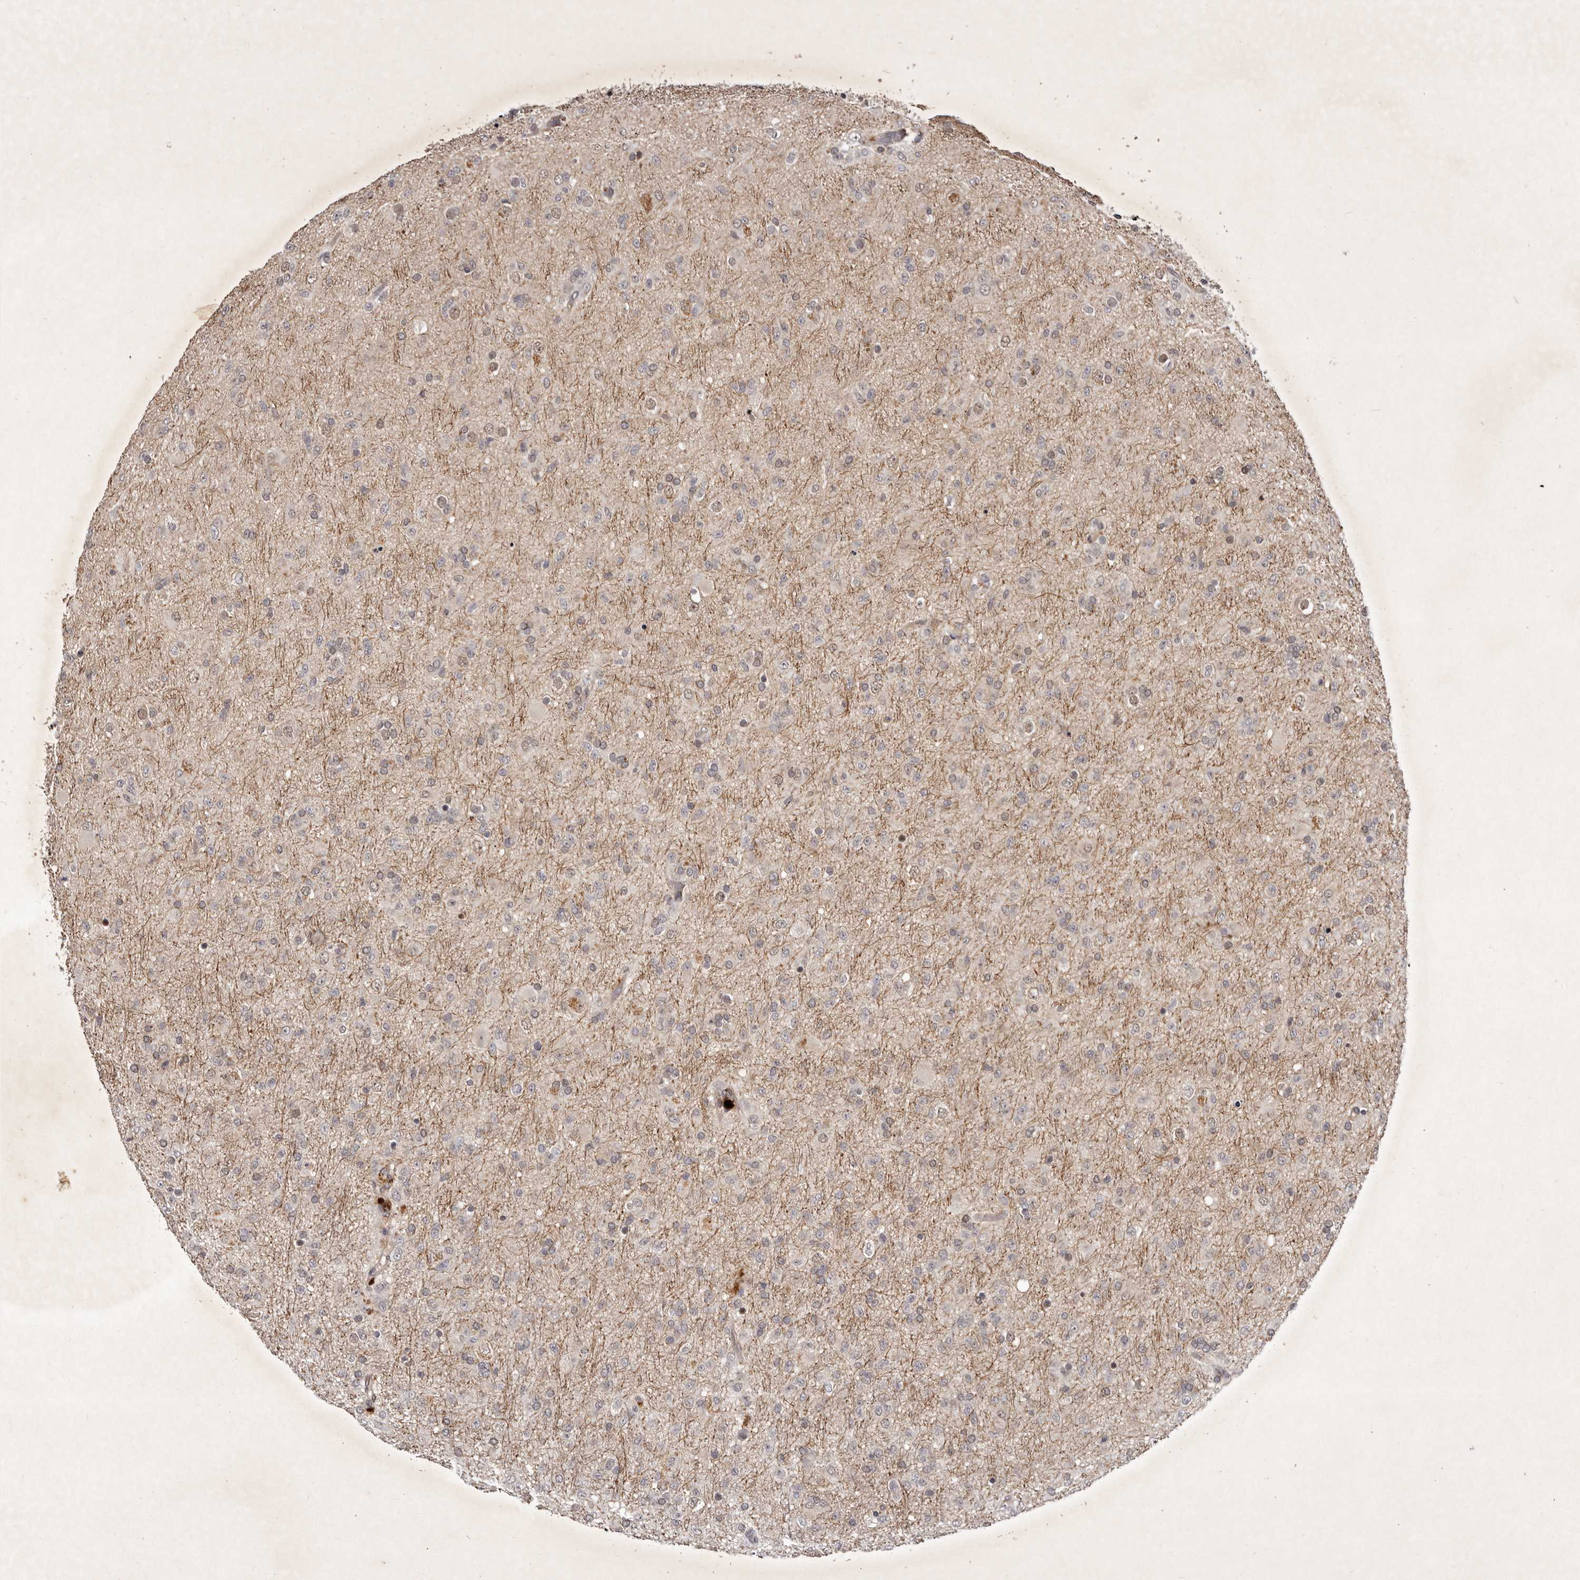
{"staining": {"intensity": "negative", "quantity": "none", "location": "none"}, "tissue": "glioma", "cell_type": "Tumor cells", "image_type": "cancer", "snomed": [{"axis": "morphology", "description": "Glioma, malignant, Low grade"}, {"axis": "topography", "description": "Brain"}], "caption": "IHC photomicrograph of human glioma stained for a protein (brown), which displays no expression in tumor cells.", "gene": "ABL1", "patient": {"sex": "male", "age": 65}}